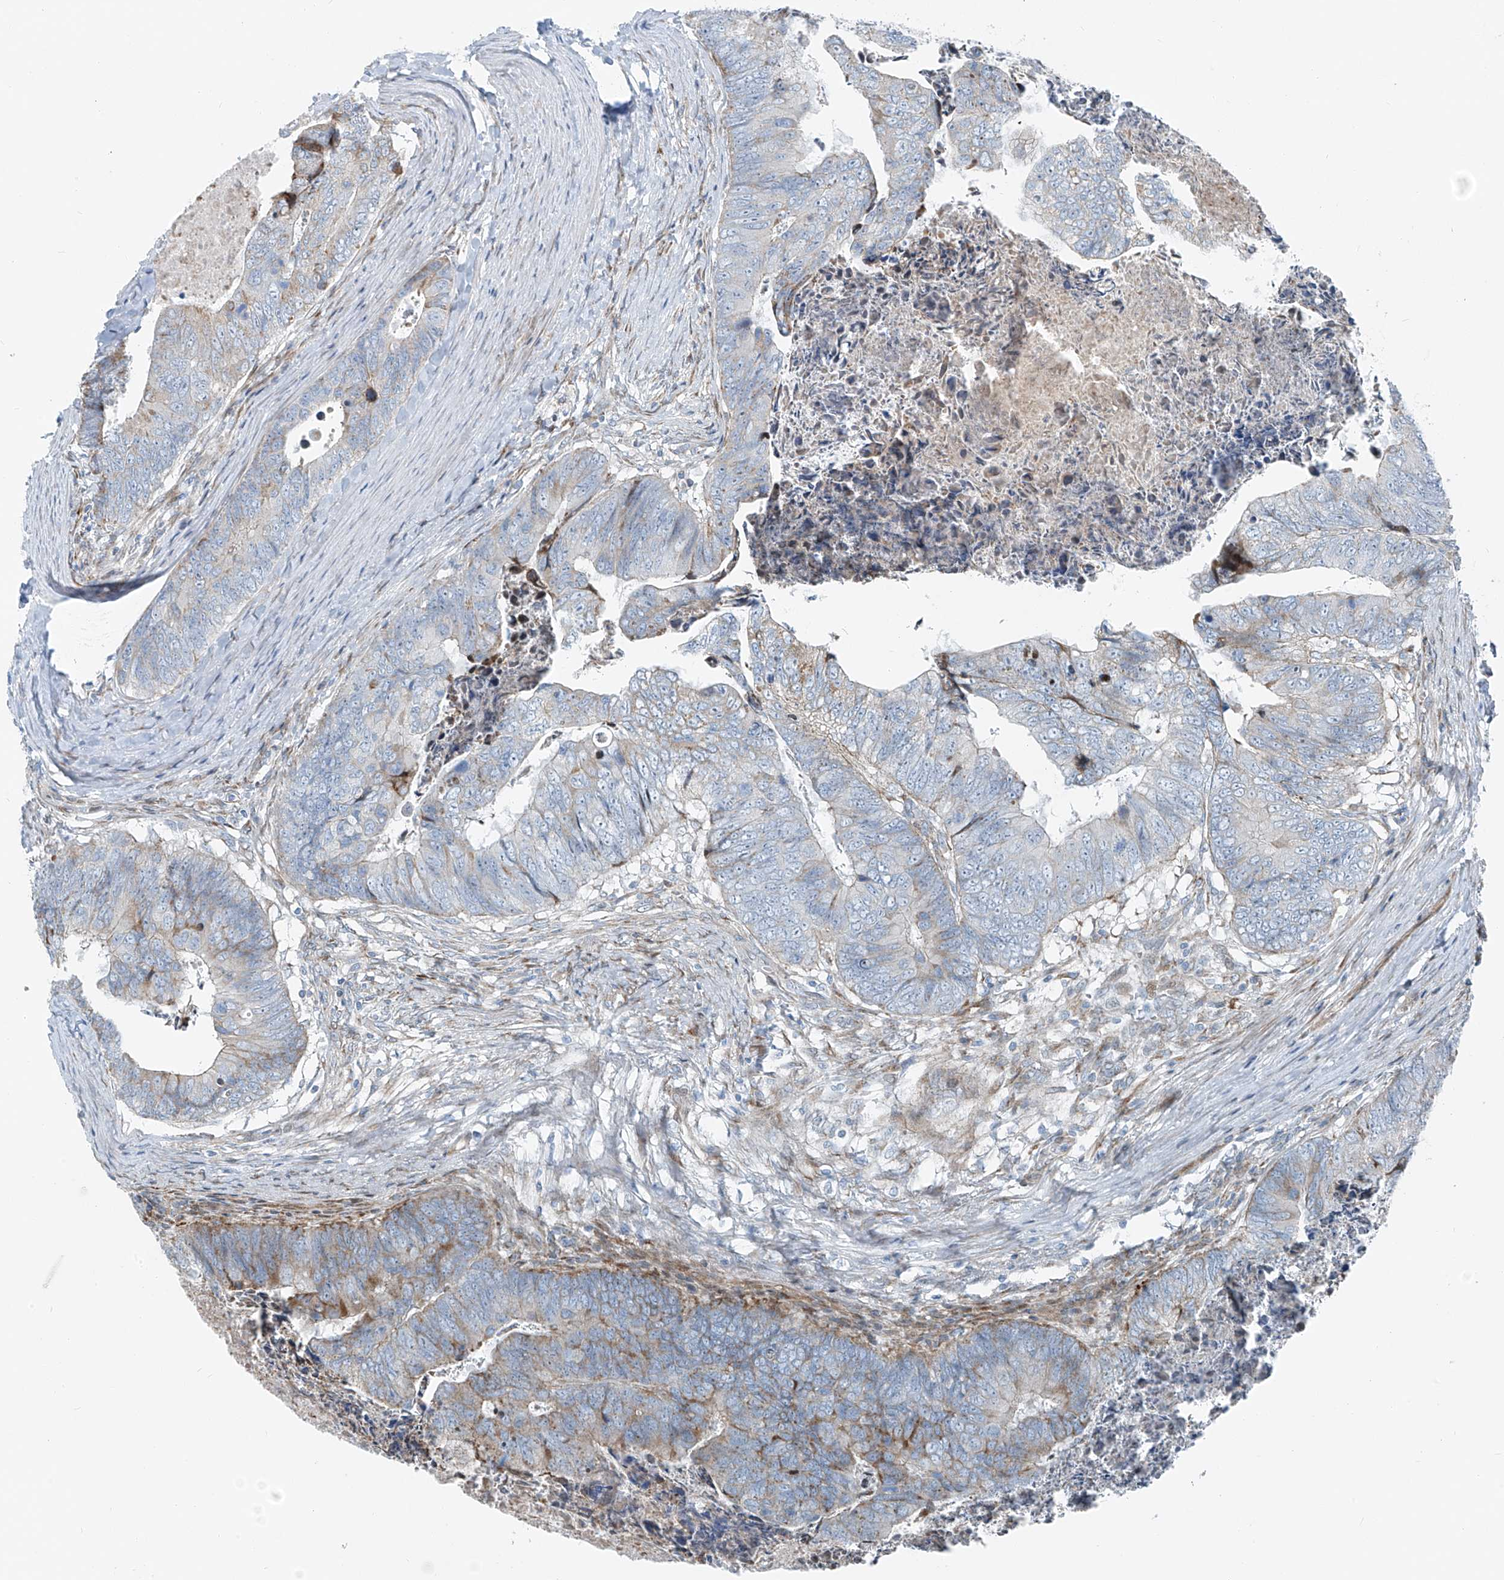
{"staining": {"intensity": "moderate", "quantity": "<25%", "location": "cytoplasmic/membranous"}, "tissue": "colorectal cancer", "cell_type": "Tumor cells", "image_type": "cancer", "snomed": [{"axis": "morphology", "description": "Adenocarcinoma, NOS"}, {"axis": "topography", "description": "Colon"}], "caption": "Tumor cells show low levels of moderate cytoplasmic/membranous staining in about <25% of cells in colorectal adenocarcinoma.", "gene": "HIC2", "patient": {"sex": "female", "age": 67}}